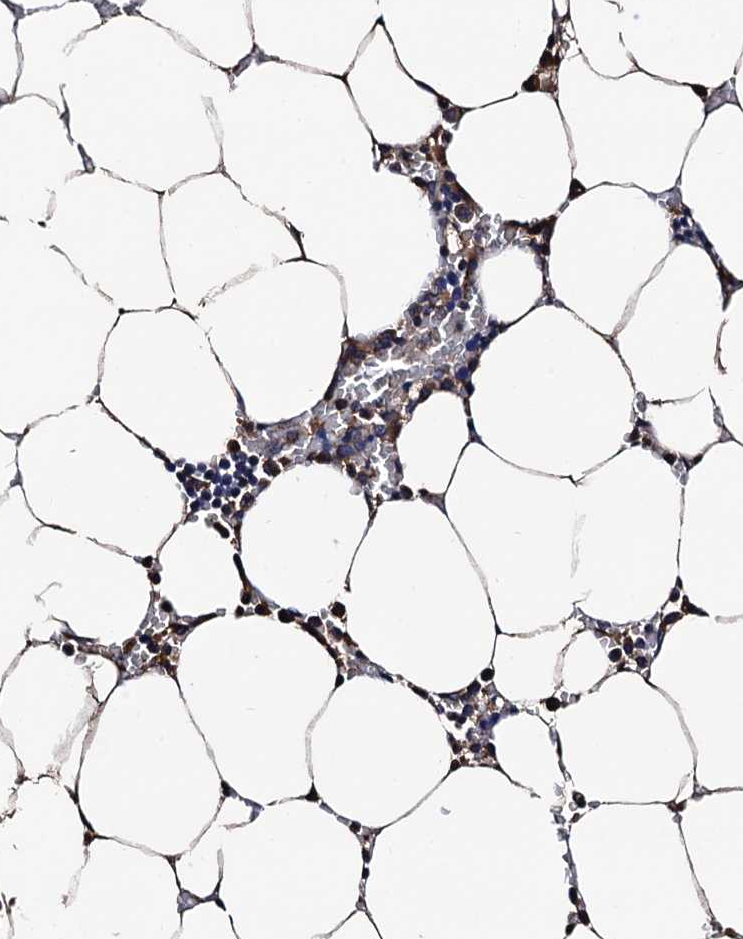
{"staining": {"intensity": "weak", "quantity": "<25%", "location": "cytoplasmic/membranous"}, "tissue": "bone marrow", "cell_type": "Hematopoietic cells", "image_type": "normal", "snomed": [{"axis": "morphology", "description": "Normal tissue, NOS"}, {"axis": "topography", "description": "Bone marrow"}], "caption": "Human bone marrow stained for a protein using IHC reveals no staining in hematopoietic cells.", "gene": "RGS11", "patient": {"sex": "male", "age": 70}}